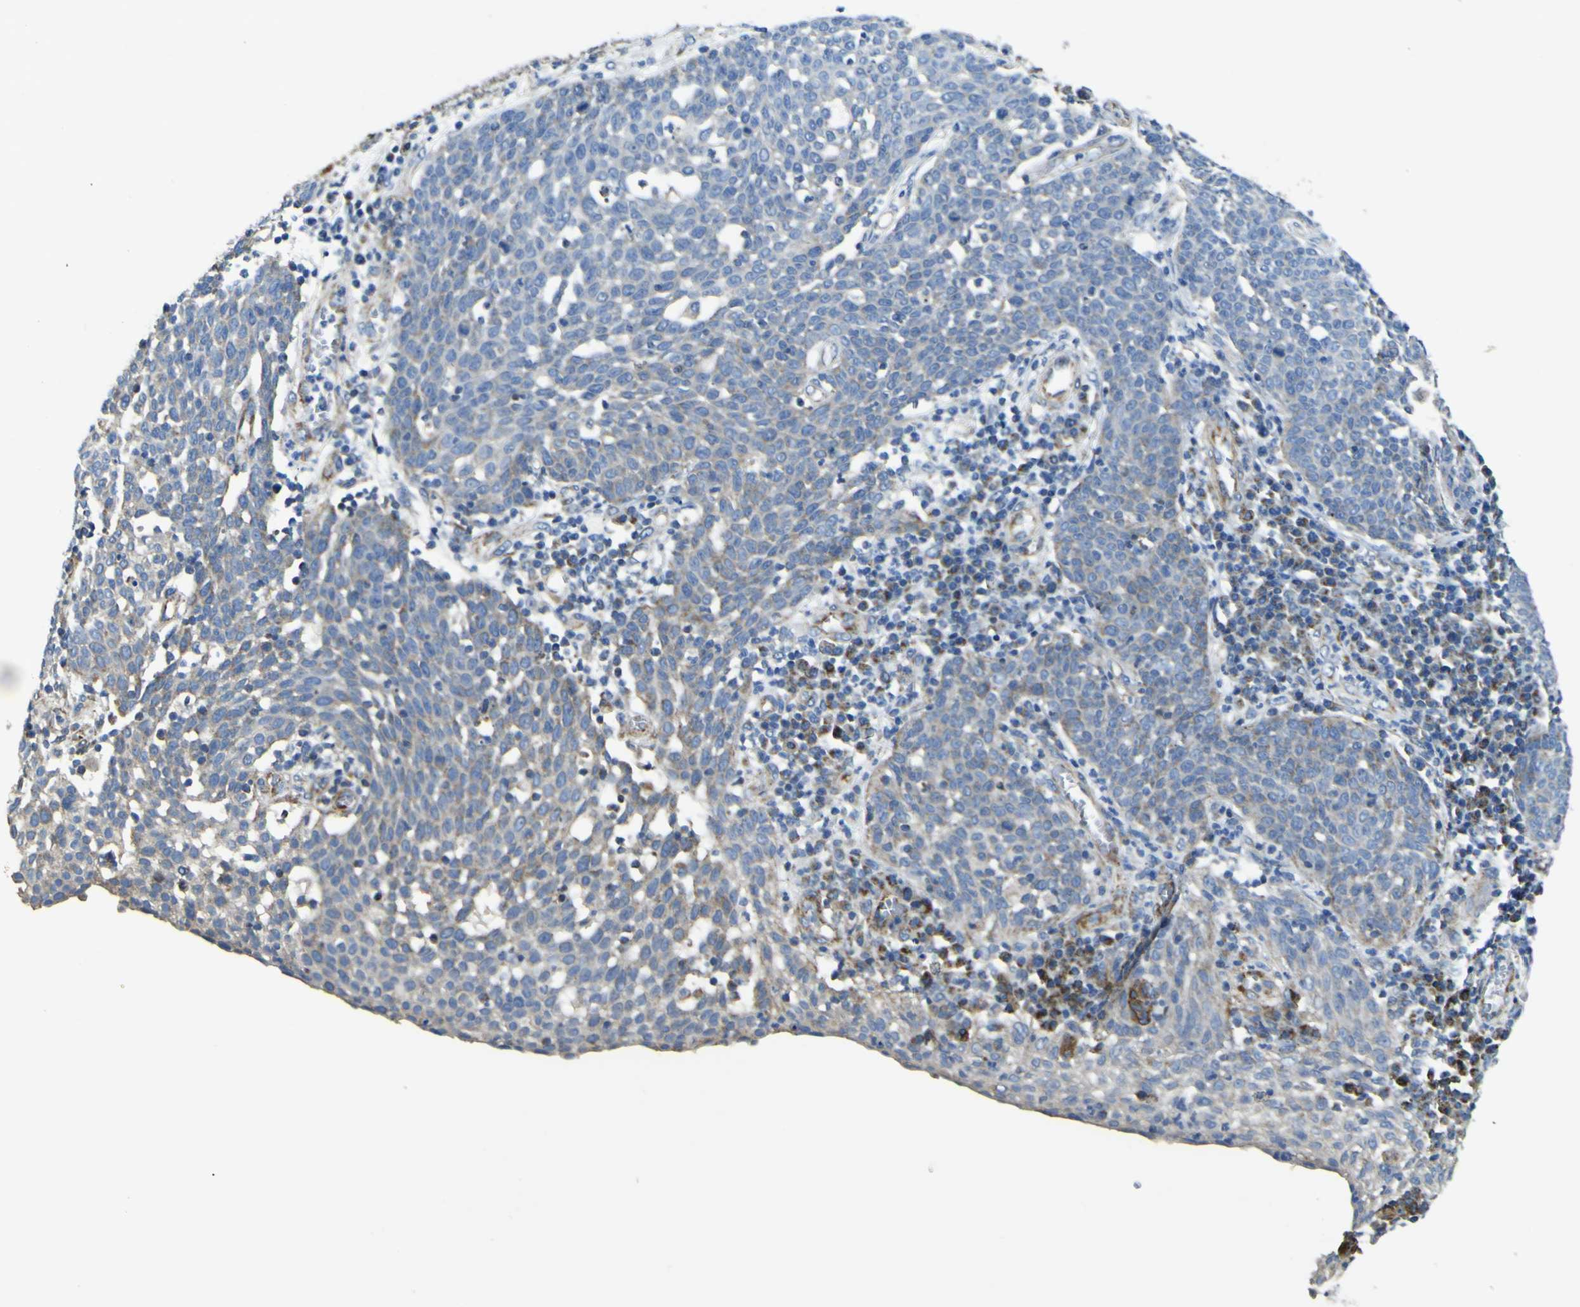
{"staining": {"intensity": "weak", "quantity": "<25%", "location": "cytoplasmic/membranous"}, "tissue": "cervical cancer", "cell_type": "Tumor cells", "image_type": "cancer", "snomed": [{"axis": "morphology", "description": "Squamous cell carcinoma, NOS"}, {"axis": "topography", "description": "Cervix"}], "caption": "Immunohistochemistry (IHC) photomicrograph of neoplastic tissue: cervical cancer stained with DAB (3,3'-diaminobenzidine) reveals no significant protein expression in tumor cells.", "gene": "ALDH18A1", "patient": {"sex": "female", "age": 34}}